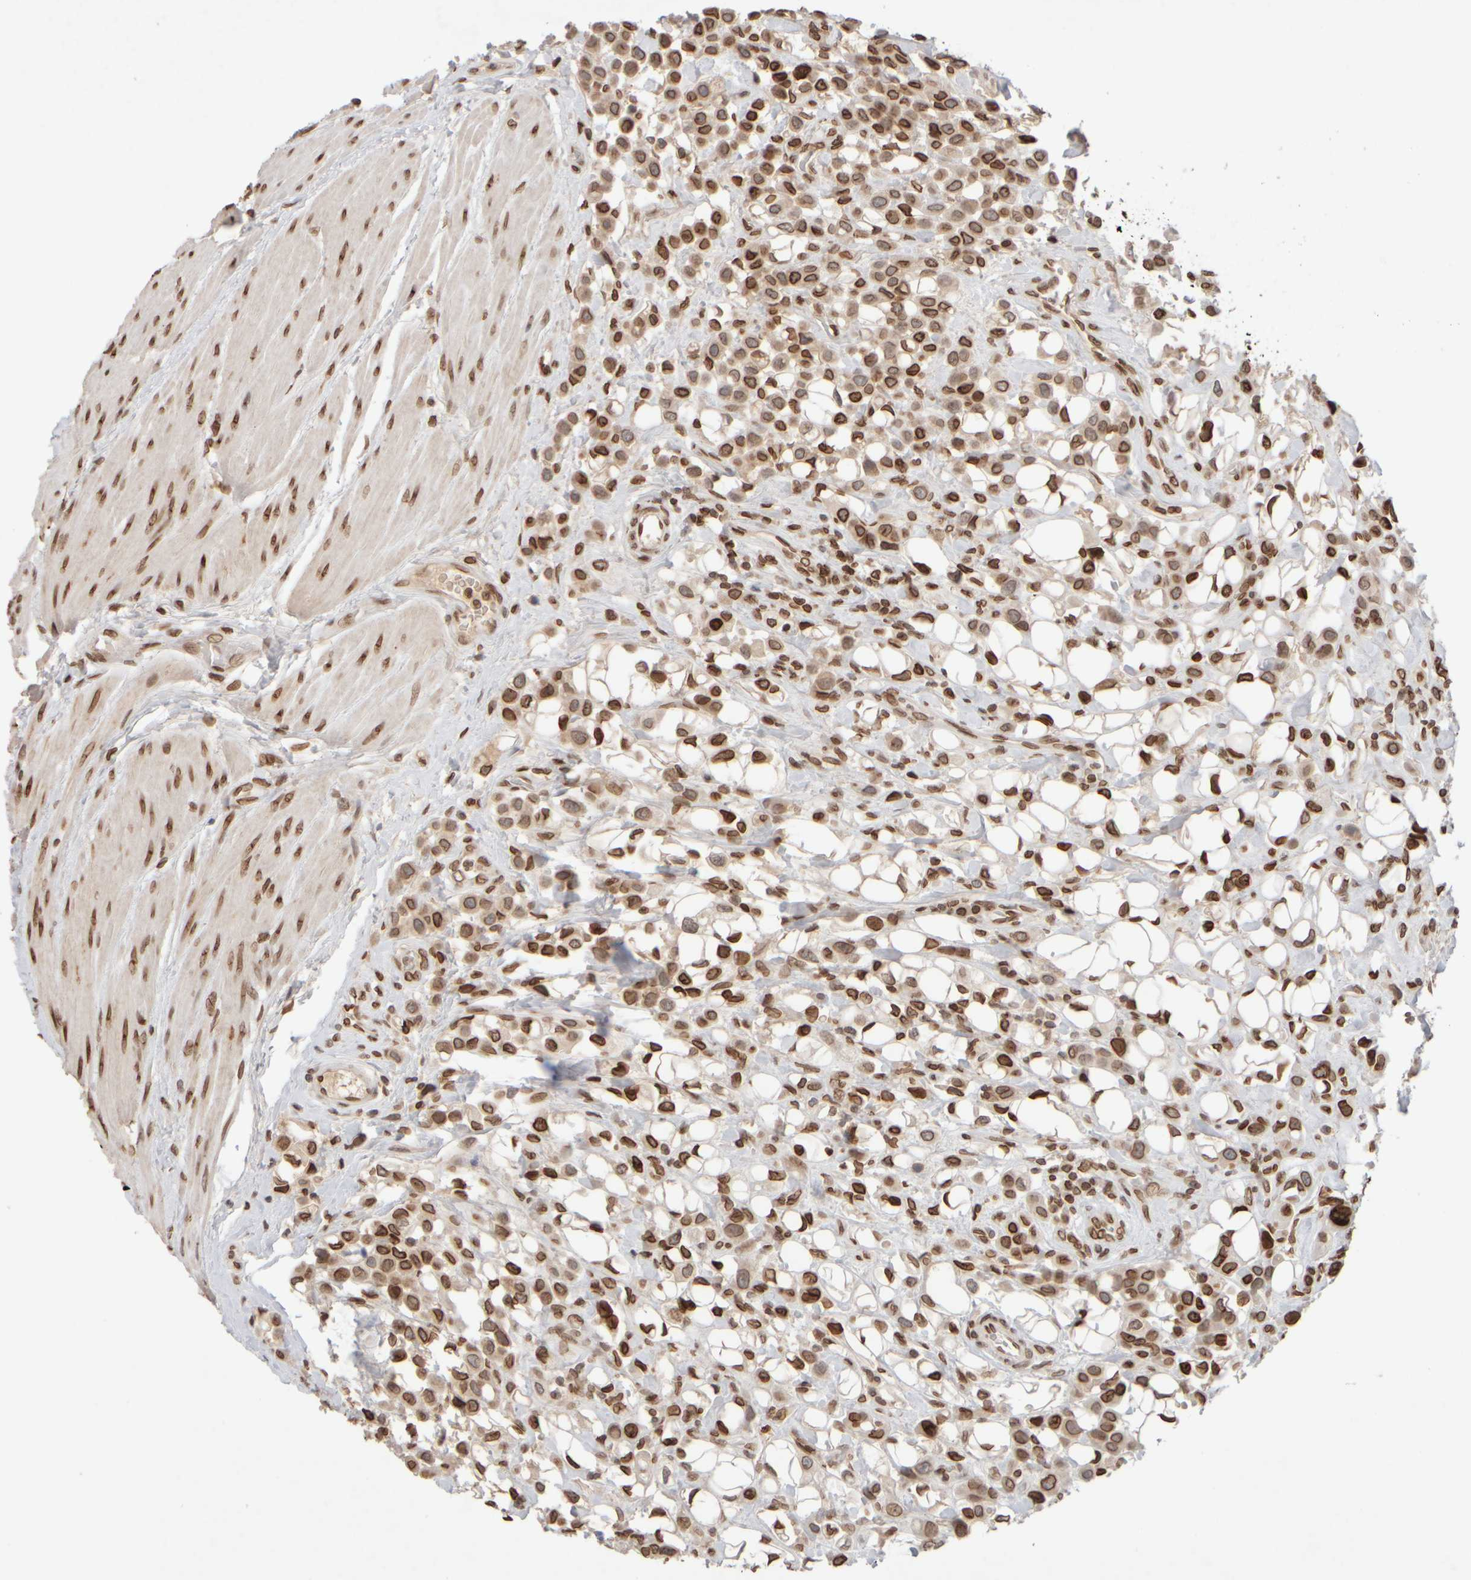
{"staining": {"intensity": "strong", "quantity": ">75%", "location": "cytoplasmic/membranous,nuclear"}, "tissue": "urothelial cancer", "cell_type": "Tumor cells", "image_type": "cancer", "snomed": [{"axis": "morphology", "description": "Urothelial carcinoma, High grade"}, {"axis": "topography", "description": "Urinary bladder"}], "caption": "Immunohistochemical staining of high-grade urothelial carcinoma displays high levels of strong cytoplasmic/membranous and nuclear protein expression in approximately >75% of tumor cells. (Stains: DAB (3,3'-diaminobenzidine) in brown, nuclei in blue, Microscopy: brightfield microscopy at high magnification).", "gene": "ZC3HC1", "patient": {"sex": "male", "age": 50}}